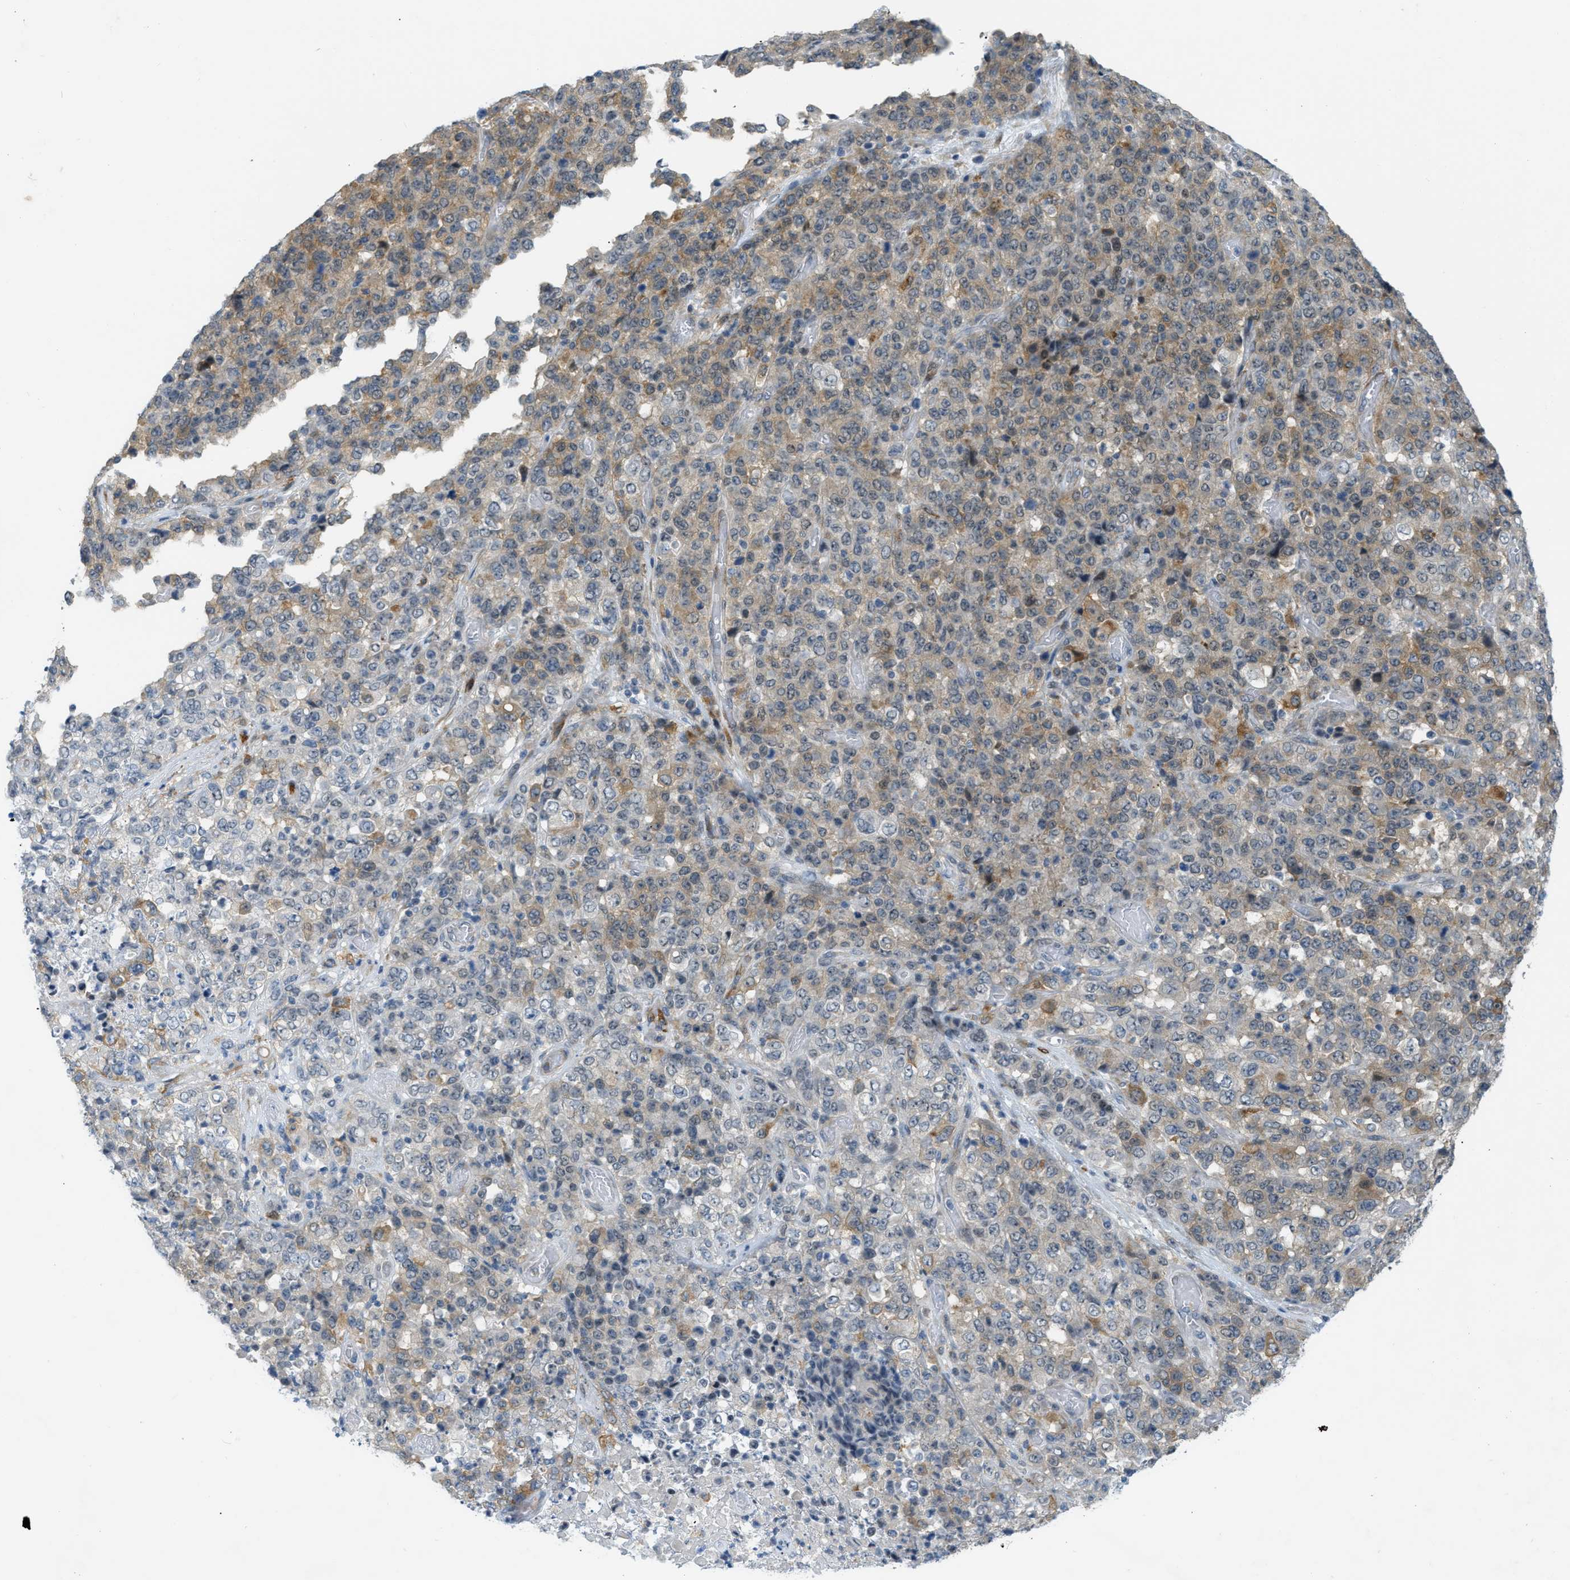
{"staining": {"intensity": "moderate", "quantity": "25%-75%", "location": "cytoplasmic/membranous"}, "tissue": "stomach cancer", "cell_type": "Tumor cells", "image_type": "cancer", "snomed": [{"axis": "morphology", "description": "Adenocarcinoma, NOS"}, {"axis": "topography", "description": "Stomach"}], "caption": "Immunohistochemistry (IHC) staining of stomach adenocarcinoma, which displays medium levels of moderate cytoplasmic/membranous positivity in approximately 25%-75% of tumor cells indicating moderate cytoplasmic/membranous protein positivity. The staining was performed using DAB (3,3'-diaminobenzidine) (brown) for protein detection and nuclei were counterstained in hematoxylin (blue).", "gene": "ZNF408", "patient": {"sex": "female", "age": 73}}